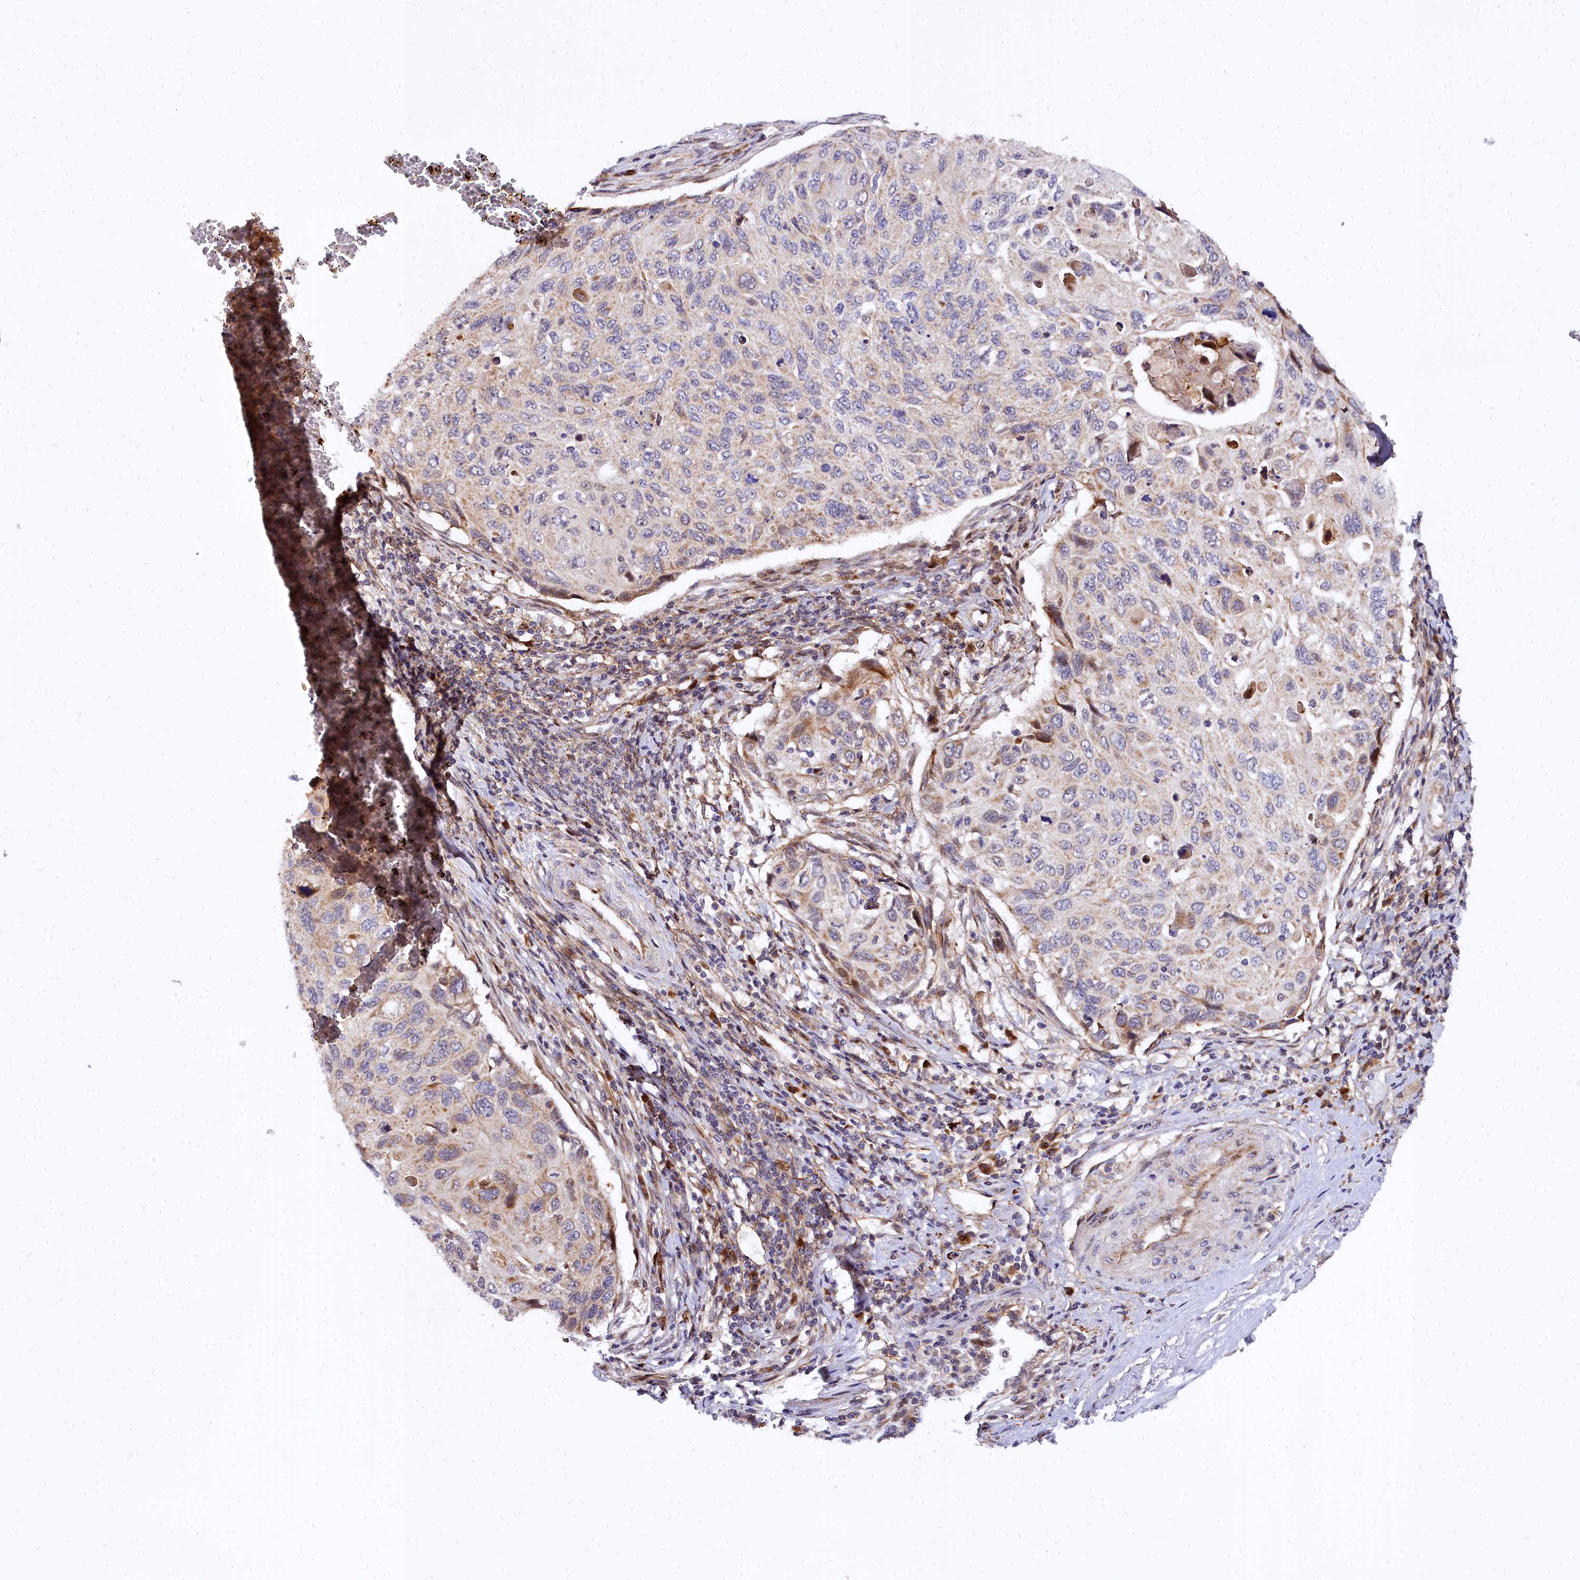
{"staining": {"intensity": "weak", "quantity": "25%-75%", "location": "cytoplasmic/membranous"}, "tissue": "cervical cancer", "cell_type": "Tumor cells", "image_type": "cancer", "snomed": [{"axis": "morphology", "description": "Squamous cell carcinoma, NOS"}, {"axis": "topography", "description": "Cervix"}], "caption": "IHC photomicrograph of cervical cancer stained for a protein (brown), which demonstrates low levels of weak cytoplasmic/membranous staining in approximately 25%-75% of tumor cells.", "gene": "MRPS11", "patient": {"sex": "female", "age": 70}}